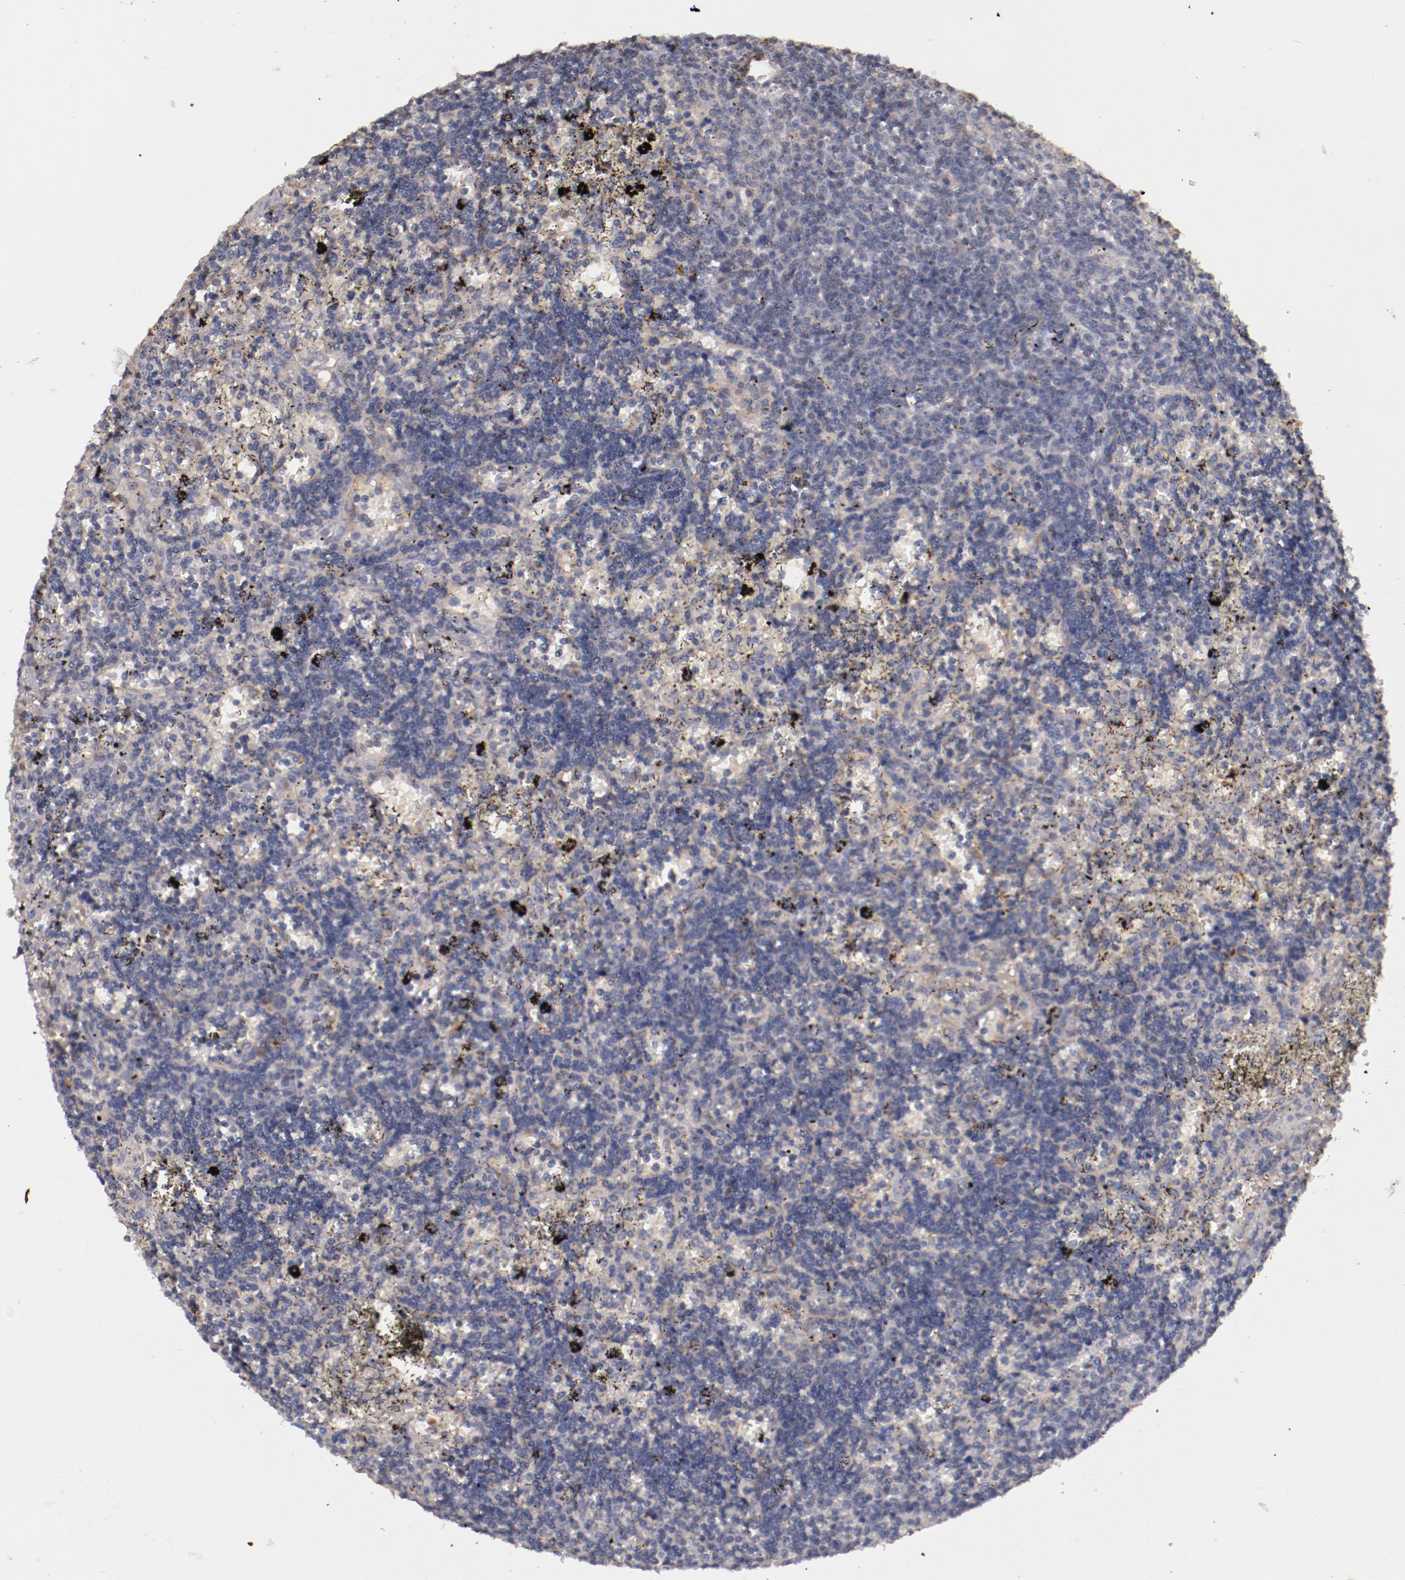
{"staining": {"intensity": "negative", "quantity": "none", "location": "none"}, "tissue": "lymphoma", "cell_type": "Tumor cells", "image_type": "cancer", "snomed": [{"axis": "morphology", "description": "Malignant lymphoma, non-Hodgkin's type, Low grade"}, {"axis": "topography", "description": "Spleen"}], "caption": "A photomicrograph of human low-grade malignant lymphoma, non-Hodgkin's type is negative for staining in tumor cells.", "gene": "MBL2", "patient": {"sex": "male", "age": 60}}